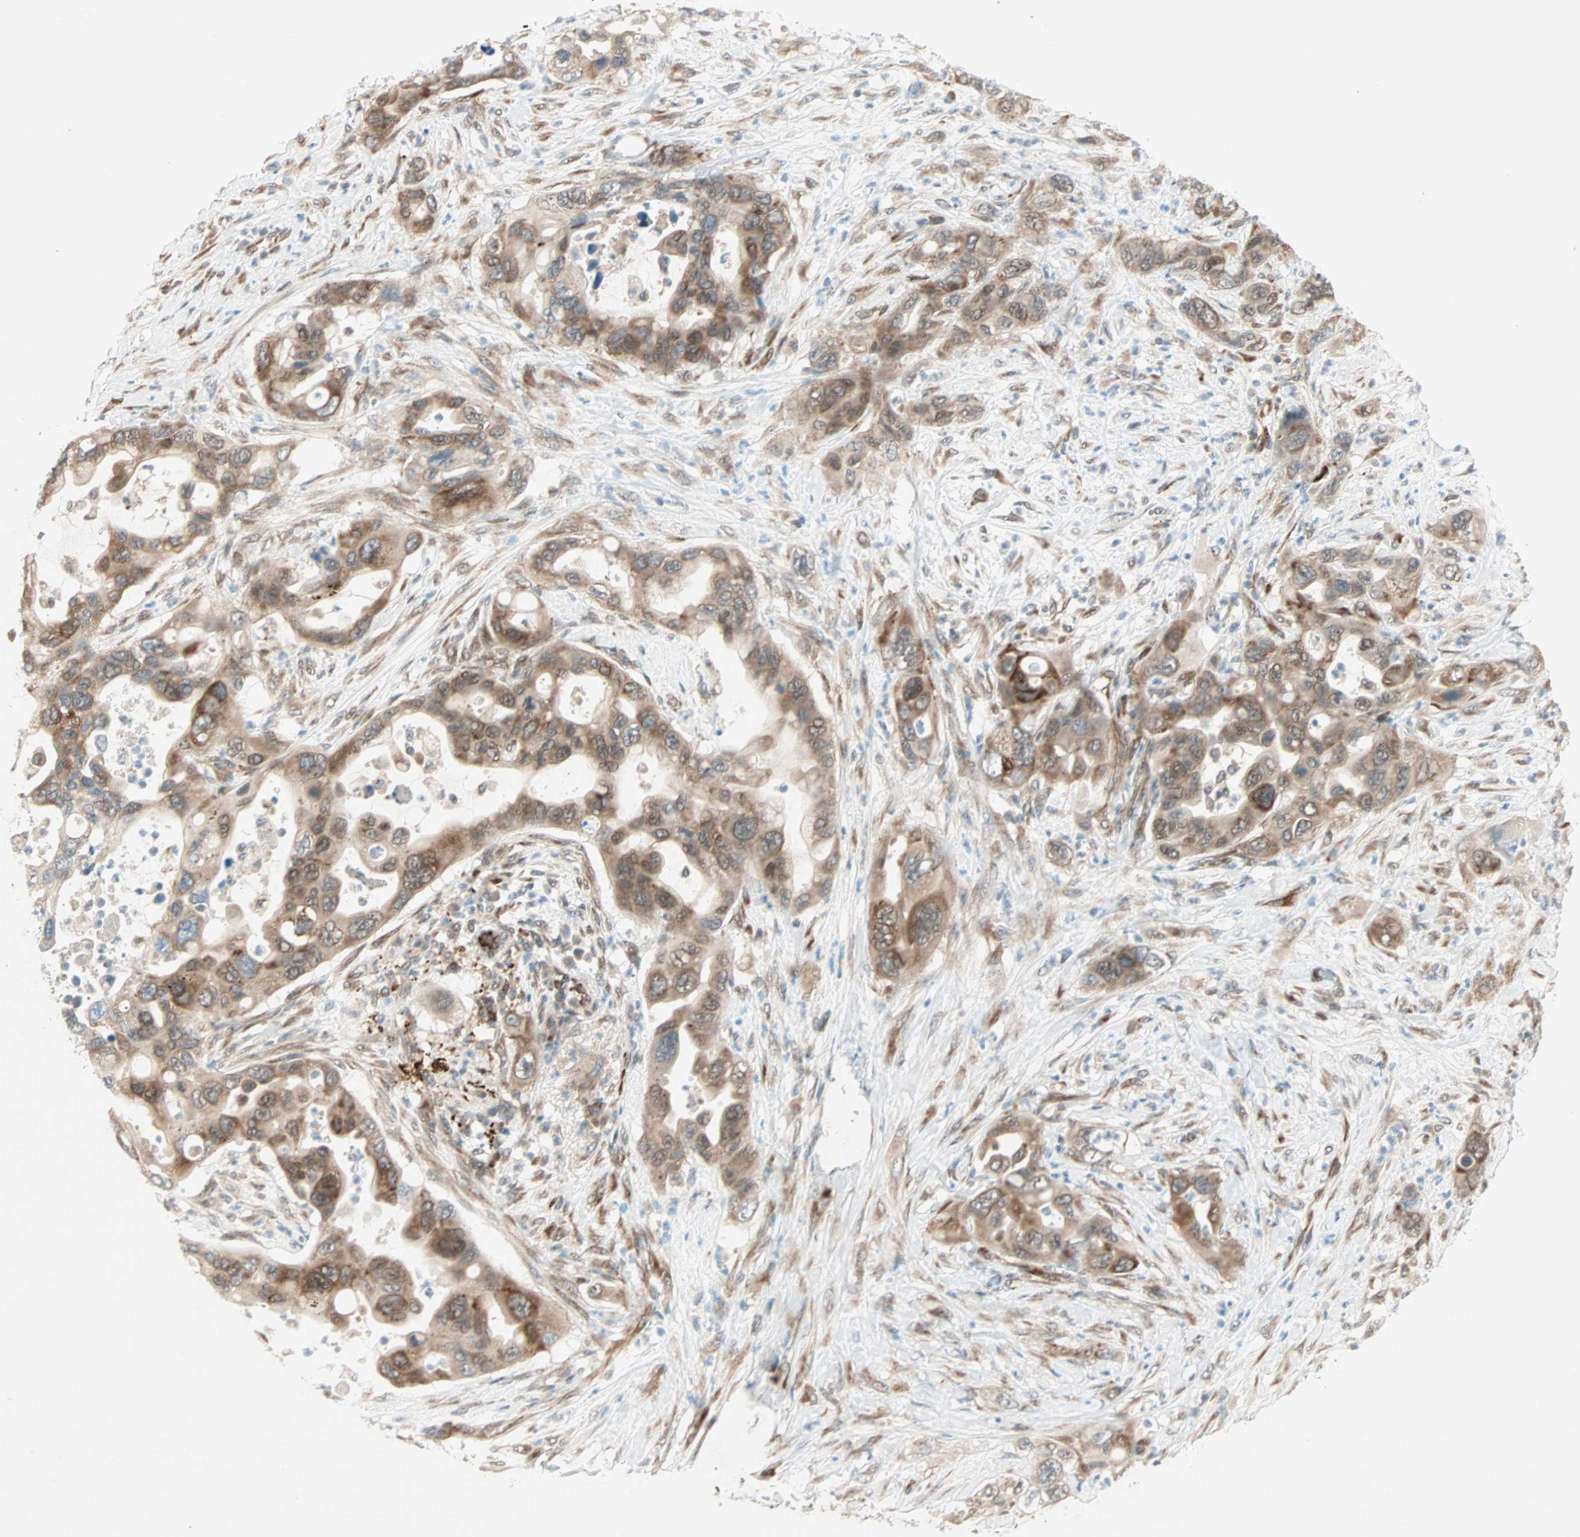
{"staining": {"intensity": "moderate", "quantity": ">75%", "location": "cytoplasmic/membranous,nuclear"}, "tissue": "pancreatic cancer", "cell_type": "Tumor cells", "image_type": "cancer", "snomed": [{"axis": "morphology", "description": "Adenocarcinoma, NOS"}, {"axis": "topography", "description": "Pancreas"}], "caption": "Pancreatic cancer (adenocarcinoma) stained with DAB (3,3'-diaminobenzidine) immunohistochemistry exhibits medium levels of moderate cytoplasmic/membranous and nuclear staining in approximately >75% of tumor cells. (Stains: DAB in brown, nuclei in blue, Microscopy: brightfield microscopy at high magnification).", "gene": "ZNF37A", "patient": {"sex": "female", "age": 71}}